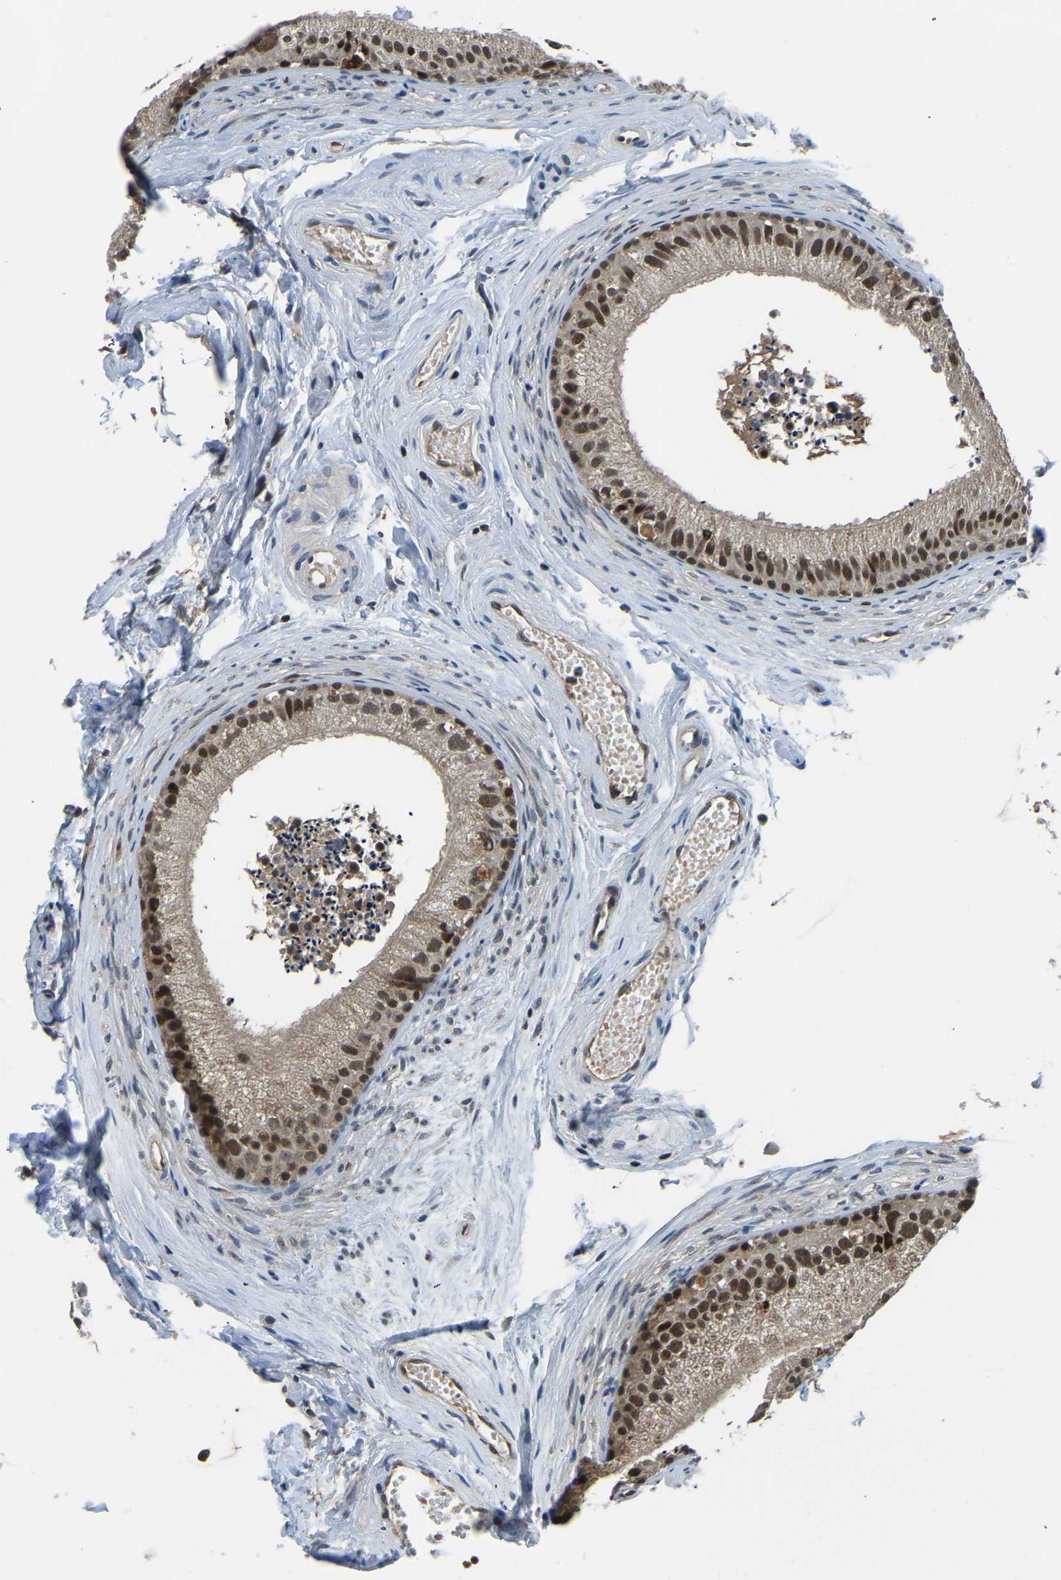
{"staining": {"intensity": "strong", "quantity": ">75%", "location": "cytoplasmic/membranous,nuclear"}, "tissue": "epididymis", "cell_type": "Glandular cells", "image_type": "normal", "snomed": [{"axis": "morphology", "description": "Normal tissue, NOS"}, {"axis": "topography", "description": "Epididymis"}], "caption": "Glandular cells show strong cytoplasmic/membranous,nuclear positivity in approximately >75% of cells in unremarkable epididymis.", "gene": "DFFA", "patient": {"sex": "male", "age": 56}}